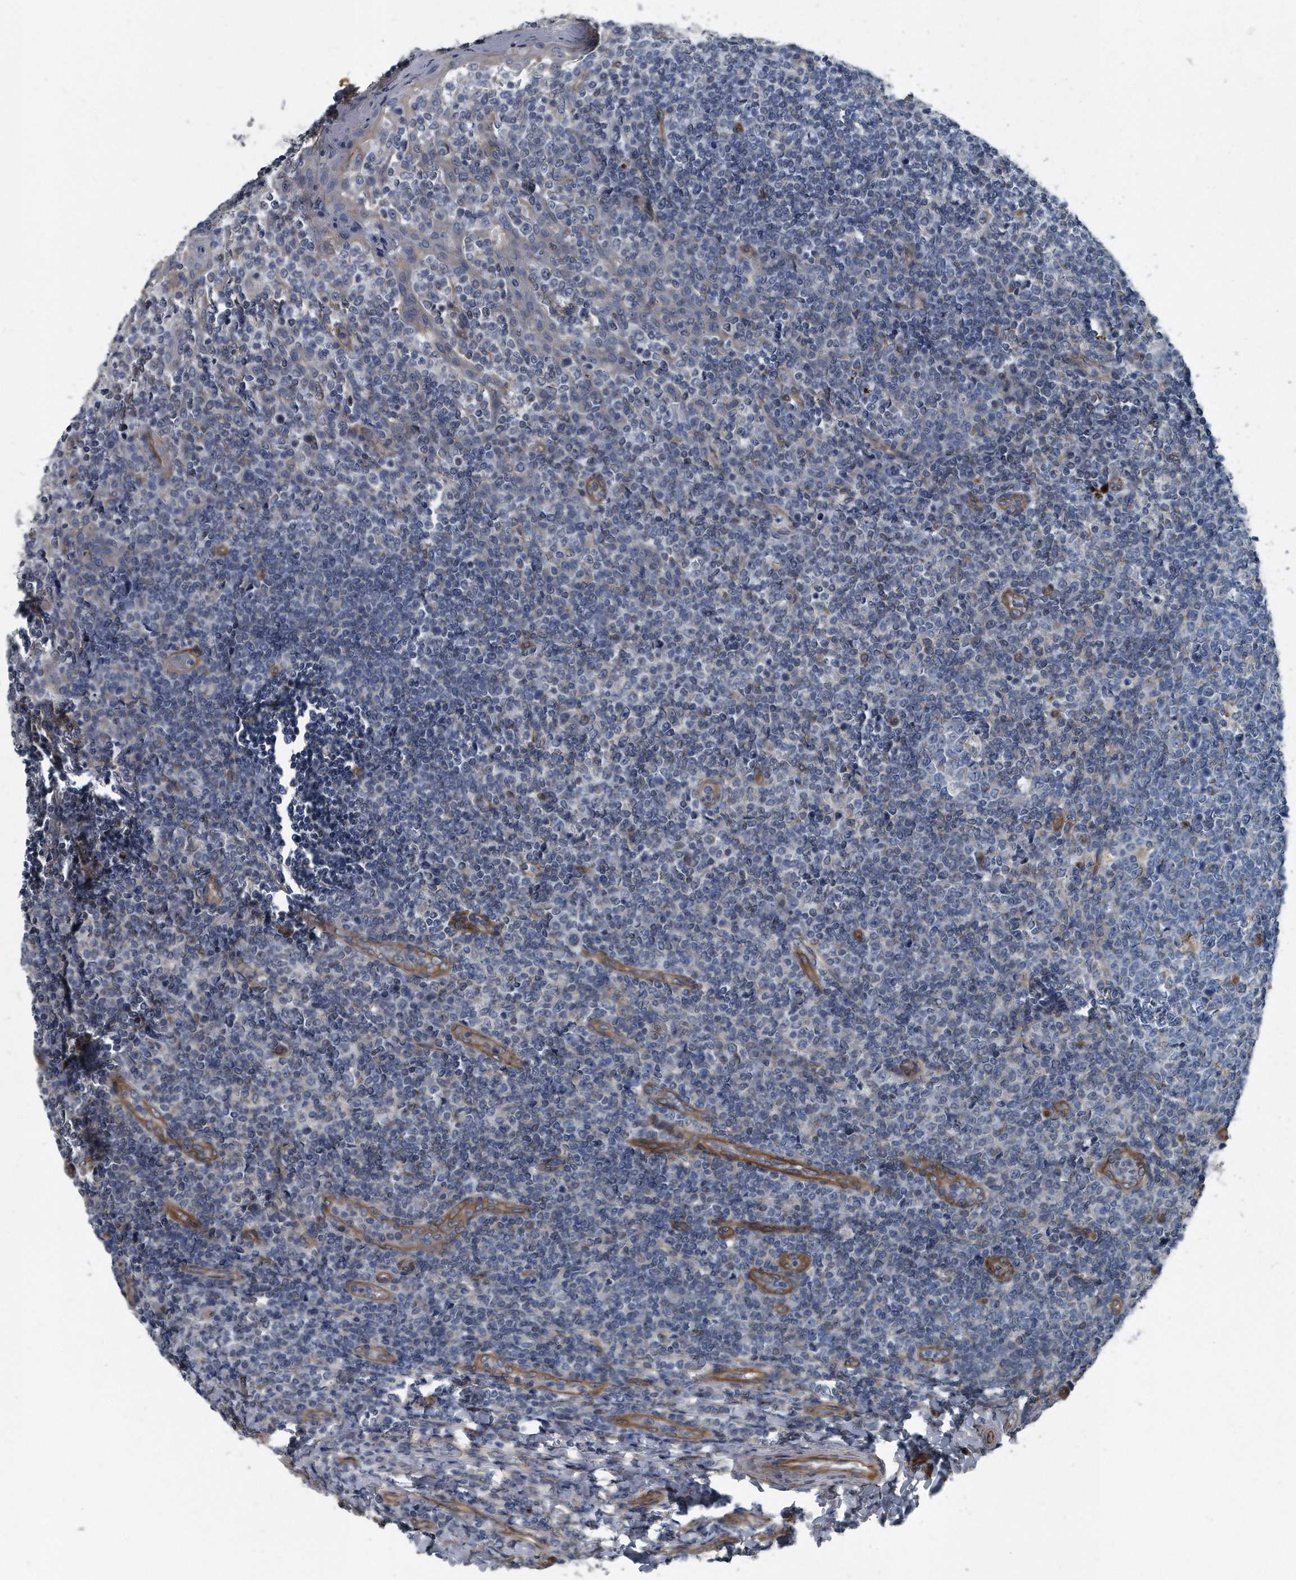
{"staining": {"intensity": "negative", "quantity": "none", "location": "none"}, "tissue": "tonsil", "cell_type": "Germinal center cells", "image_type": "normal", "snomed": [{"axis": "morphology", "description": "Normal tissue, NOS"}, {"axis": "topography", "description": "Tonsil"}], "caption": "The image shows no staining of germinal center cells in benign tonsil.", "gene": "PLEC", "patient": {"sex": "female", "age": 19}}